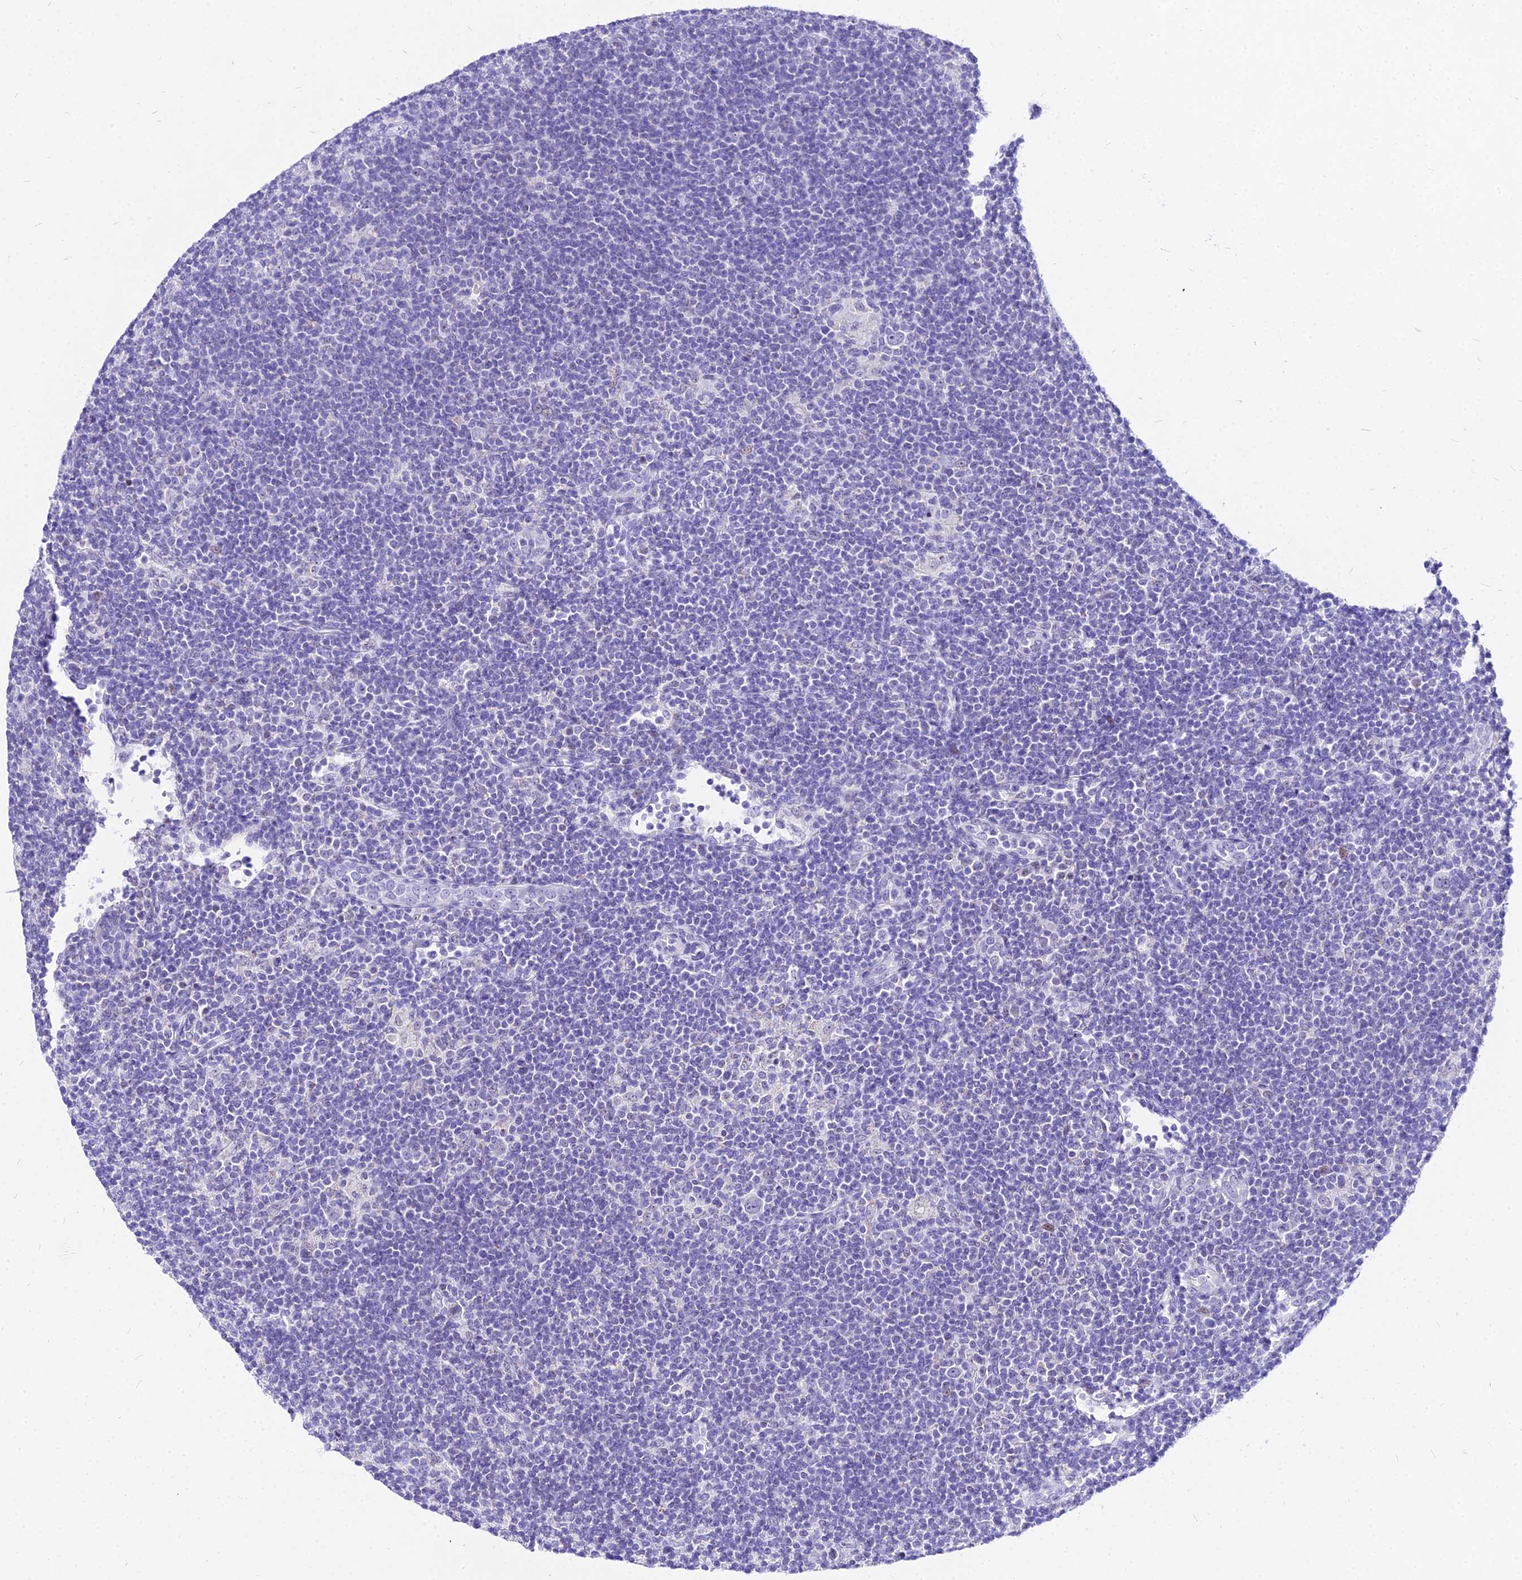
{"staining": {"intensity": "negative", "quantity": "none", "location": "none"}, "tissue": "lymphoma", "cell_type": "Tumor cells", "image_type": "cancer", "snomed": [{"axis": "morphology", "description": "Hodgkin's disease, NOS"}, {"axis": "topography", "description": "Lymph node"}], "caption": "Immunohistochemical staining of Hodgkin's disease displays no significant positivity in tumor cells.", "gene": "CARD18", "patient": {"sex": "female", "age": 57}}